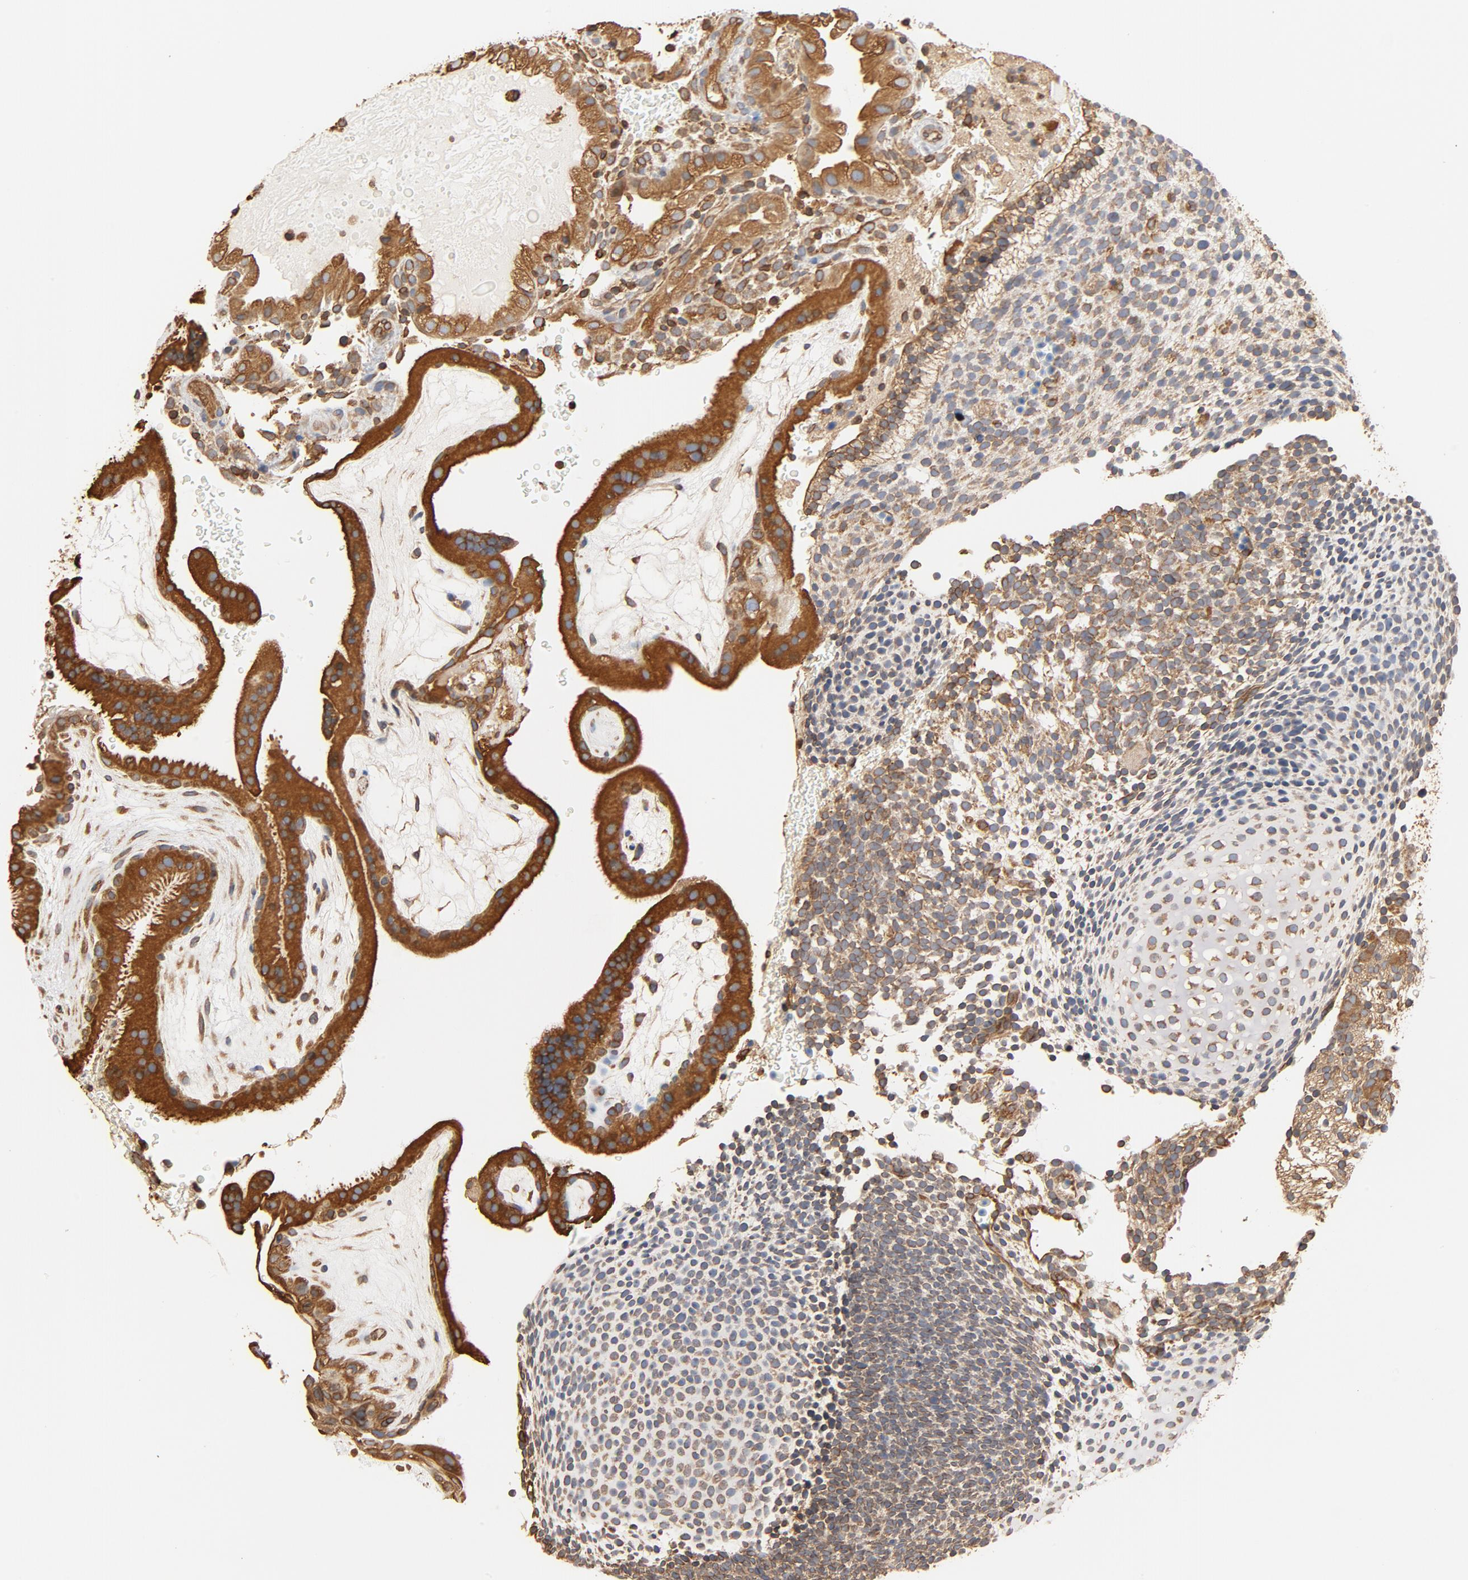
{"staining": {"intensity": "moderate", "quantity": ">75%", "location": "cytoplasmic/membranous"}, "tissue": "placenta", "cell_type": "Decidual cells", "image_type": "normal", "snomed": [{"axis": "morphology", "description": "Normal tissue, NOS"}, {"axis": "topography", "description": "Placenta"}], "caption": "Human placenta stained with a brown dye displays moderate cytoplasmic/membranous positive staining in about >75% of decidual cells.", "gene": "BCAP31", "patient": {"sex": "female", "age": 19}}